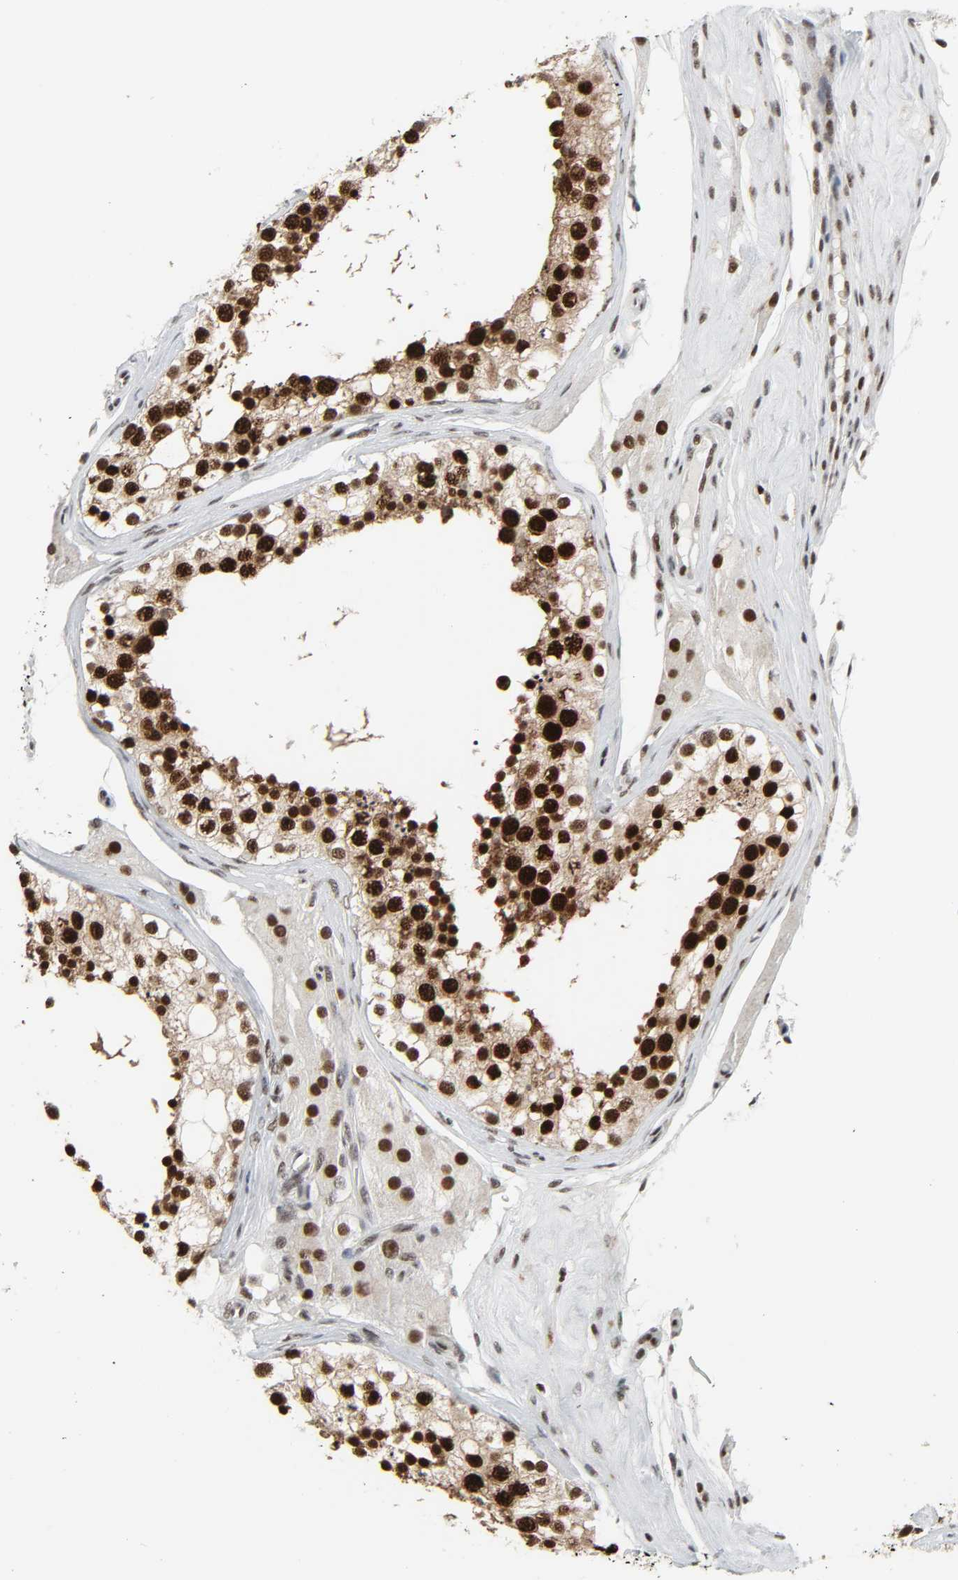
{"staining": {"intensity": "strong", "quantity": ">75%", "location": "nuclear"}, "tissue": "testis", "cell_type": "Cells in seminiferous ducts", "image_type": "normal", "snomed": [{"axis": "morphology", "description": "Normal tissue, NOS"}, {"axis": "topography", "description": "Testis"}], "caption": "Benign testis shows strong nuclear expression in about >75% of cells in seminiferous ducts, visualized by immunohistochemistry.", "gene": "CDK7", "patient": {"sex": "male", "age": 68}}